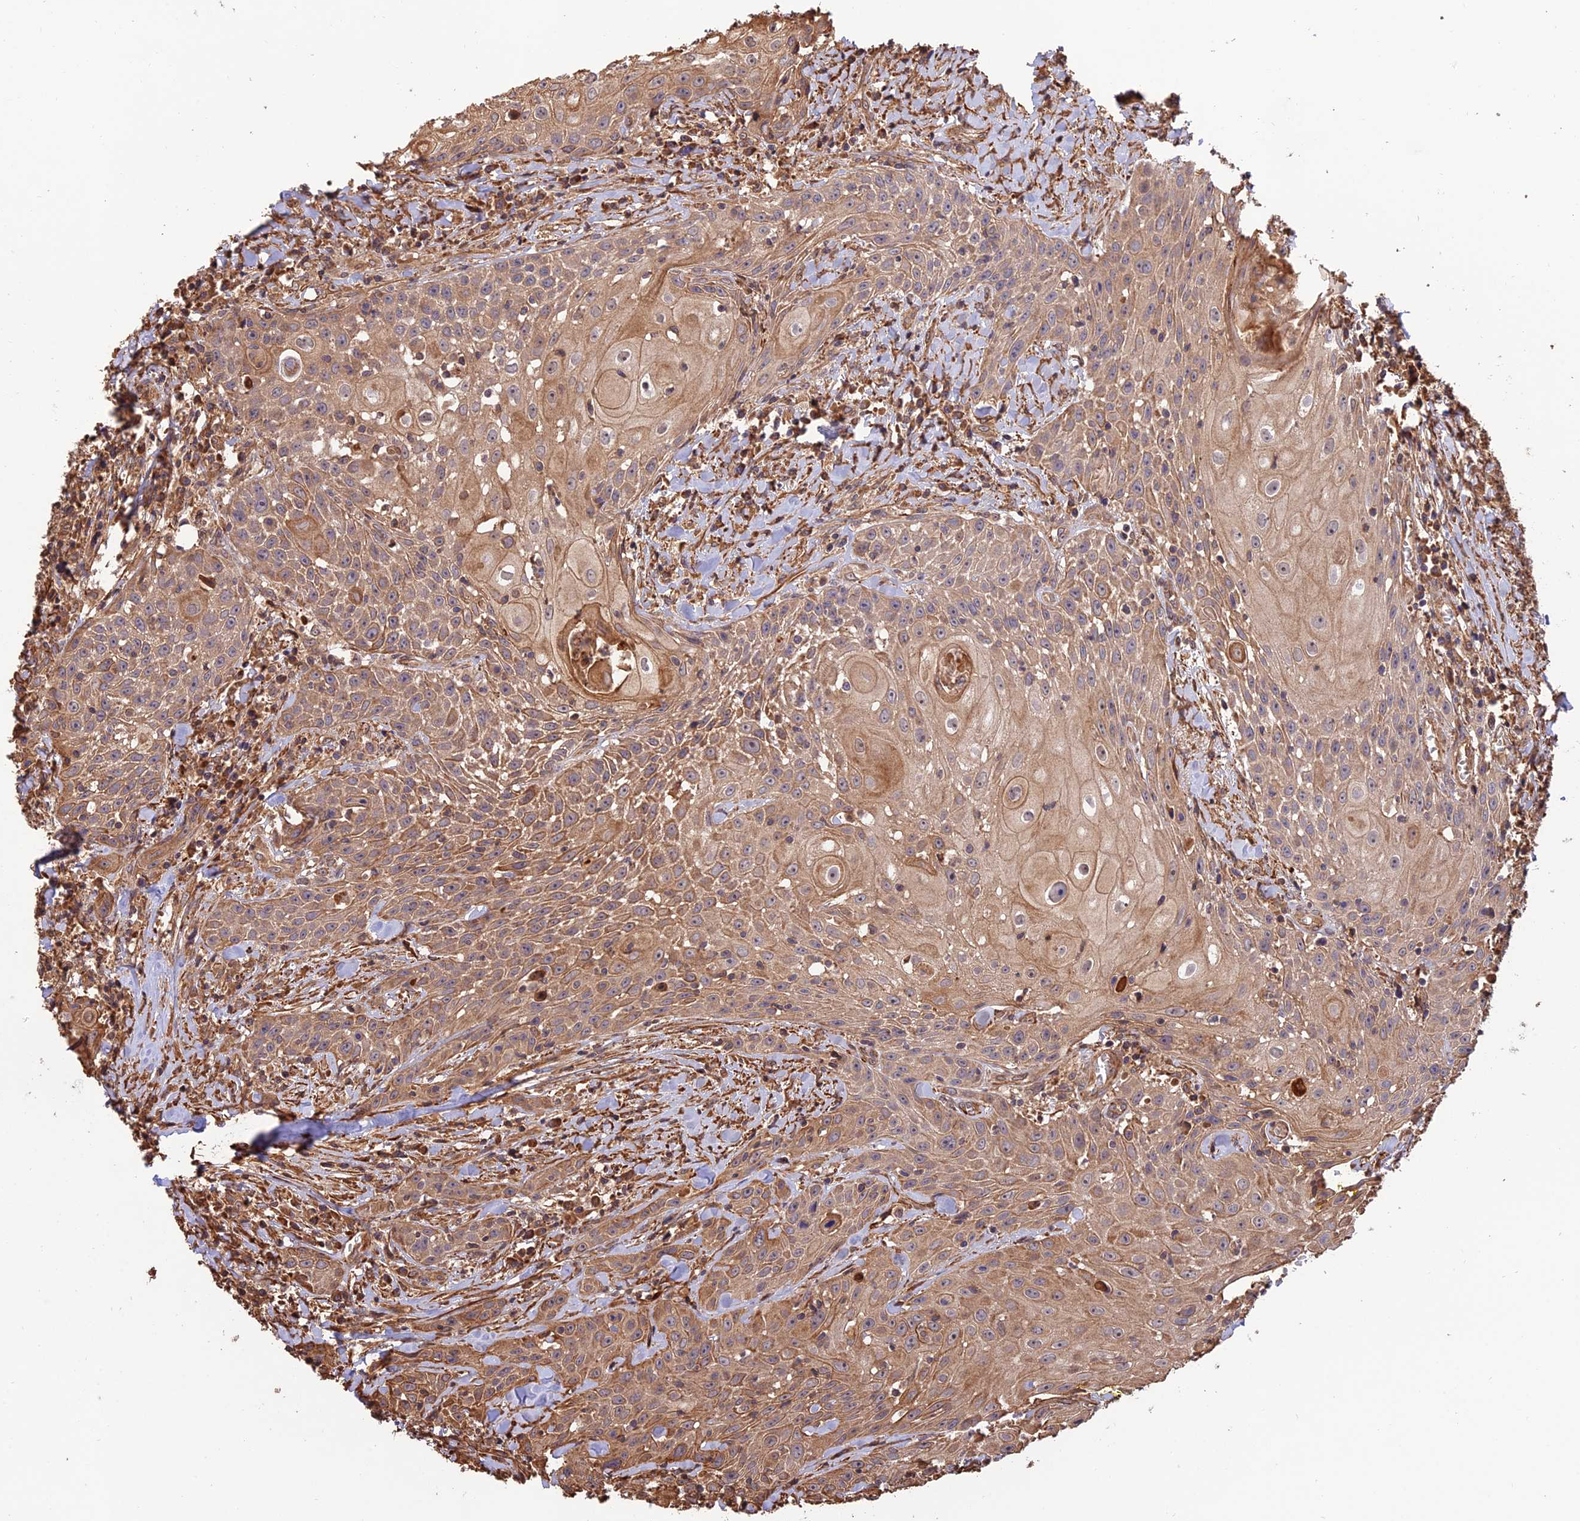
{"staining": {"intensity": "moderate", "quantity": ">75%", "location": "cytoplasmic/membranous"}, "tissue": "head and neck cancer", "cell_type": "Tumor cells", "image_type": "cancer", "snomed": [{"axis": "morphology", "description": "Squamous cell carcinoma, NOS"}, {"axis": "topography", "description": "Oral tissue"}, {"axis": "topography", "description": "Head-Neck"}], "caption": "Head and neck cancer (squamous cell carcinoma) stained with a protein marker displays moderate staining in tumor cells.", "gene": "CREBL2", "patient": {"sex": "female", "age": 82}}